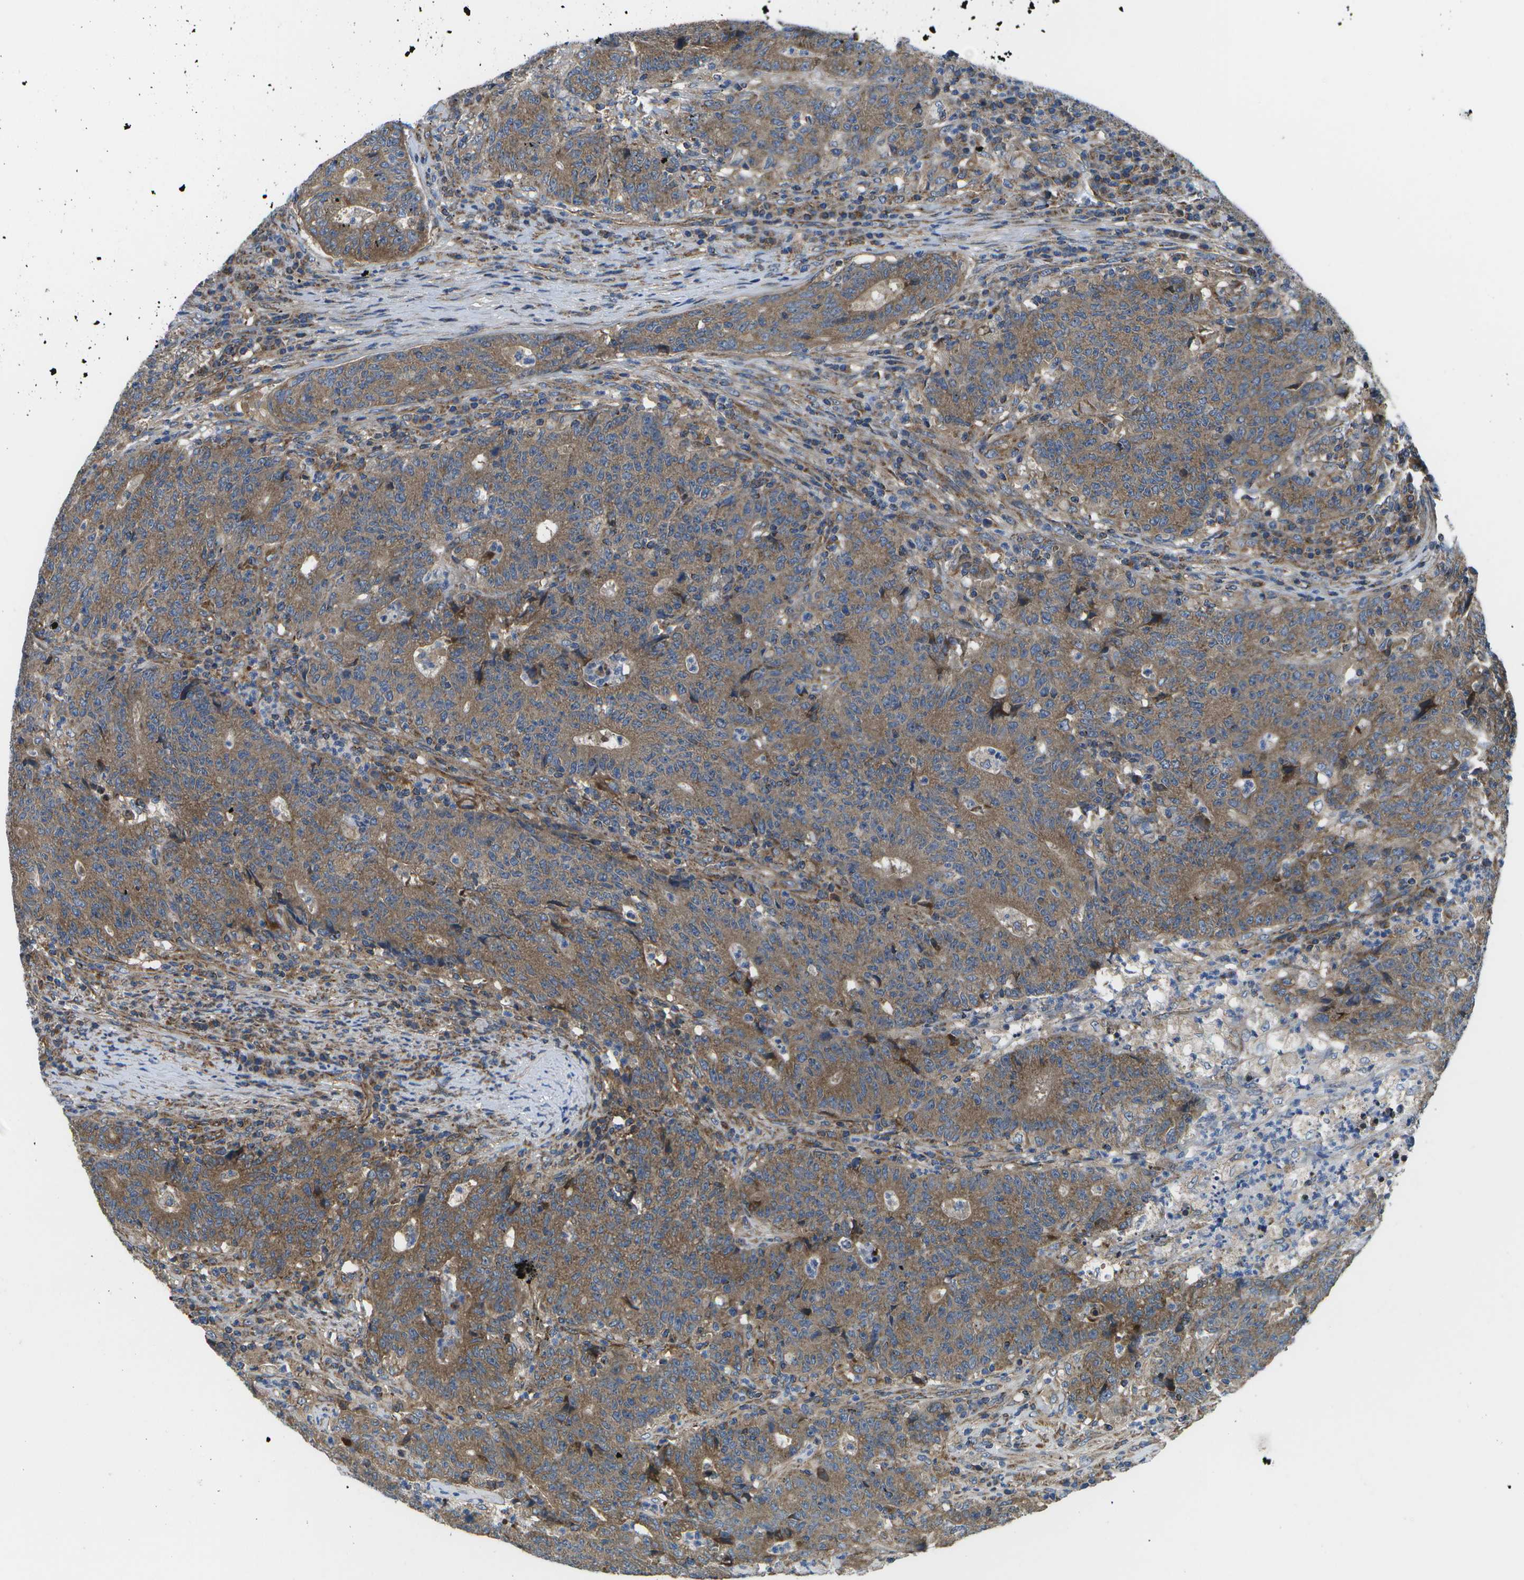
{"staining": {"intensity": "moderate", "quantity": ">75%", "location": "cytoplasmic/membranous"}, "tissue": "colorectal cancer", "cell_type": "Tumor cells", "image_type": "cancer", "snomed": [{"axis": "morphology", "description": "Normal tissue, NOS"}, {"axis": "morphology", "description": "Adenocarcinoma, NOS"}, {"axis": "topography", "description": "Colon"}], "caption": "Immunohistochemical staining of colorectal adenocarcinoma reveals medium levels of moderate cytoplasmic/membranous protein staining in approximately >75% of tumor cells. The staining is performed using DAB brown chromogen to label protein expression. The nuclei are counter-stained blue using hematoxylin.", "gene": "MVK", "patient": {"sex": "female", "age": 75}}